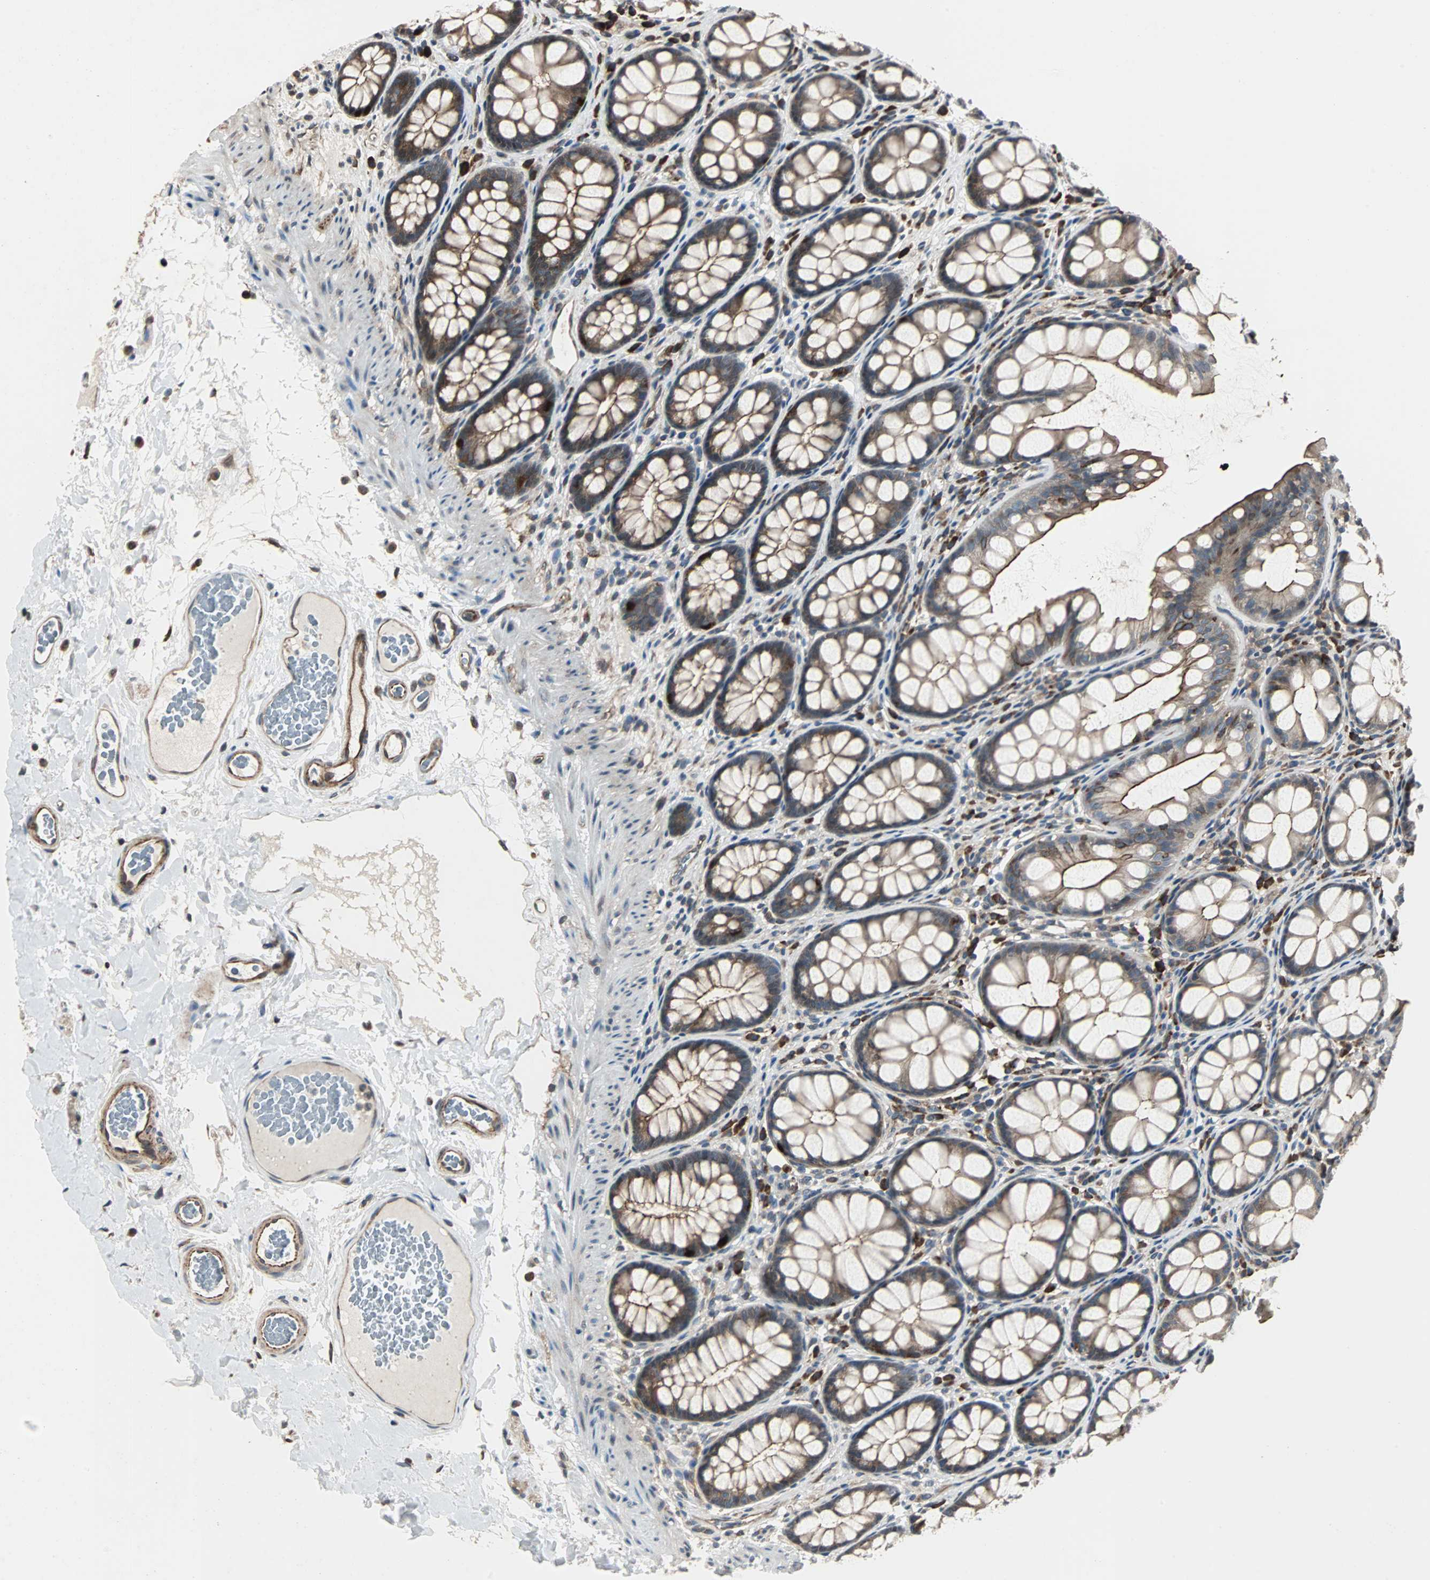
{"staining": {"intensity": "weak", "quantity": ">75%", "location": "cytoplasmic/membranous"}, "tissue": "colon", "cell_type": "Endothelial cells", "image_type": "normal", "snomed": [{"axis": "morphology", "description": "Normal tissue, NOS"}, {"axis": "topography", "description": "Colon"}], "caption": "Endothelial cells exhibit weak cytoplasmic/membranous expression in about >75% of cells in normal colon.", "gene": "CHP1", "patient": {"sex": "female", "age": 55}}